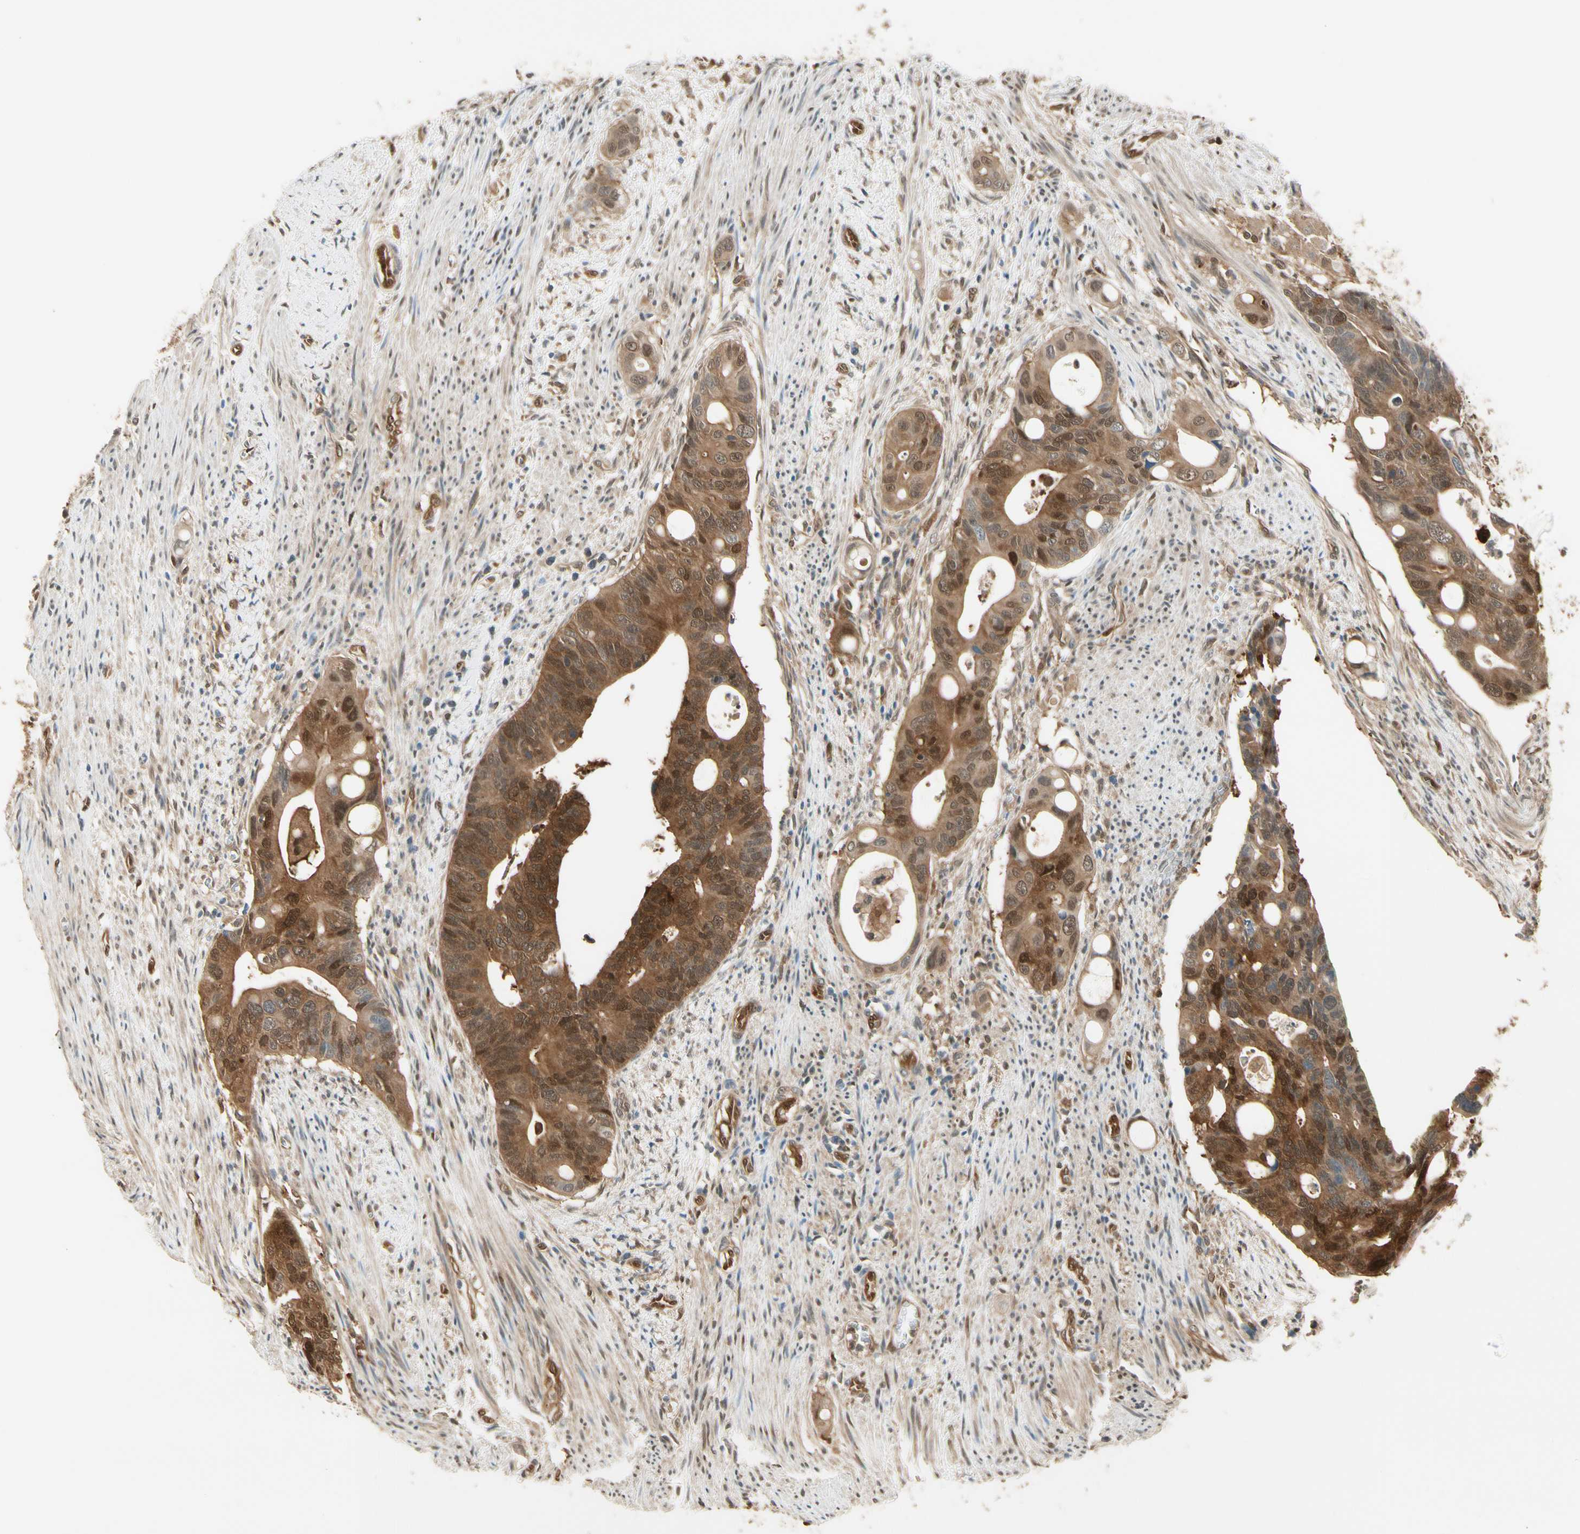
{"staining": {"intensity": "strong", "quantity": ">75%", "location": "cytoplasmic/membranous,nuclear"}, "tissue": "colorectal cancer", "cell_type": "Tumor cells", "image_type": "cancer", "snomed": [{"axis": "morphology", "description": "Adenocarcinoma, NOS"}, {"axis": "topography", "description": "Colon"}], "caption": "Colorectal adenocarcinoma was stained to show a protein in brown. There is high levels of strong cytoplasmic/membranous and nuclear positivity in about >75% of tumor cells. The staining is performed using DAB brown chromogen to label protein expression. The nuclei are counter-stained blue using hematoxylin.", "gene": "SERPINB6", "patient": {"sex": "female", "age": 57}}